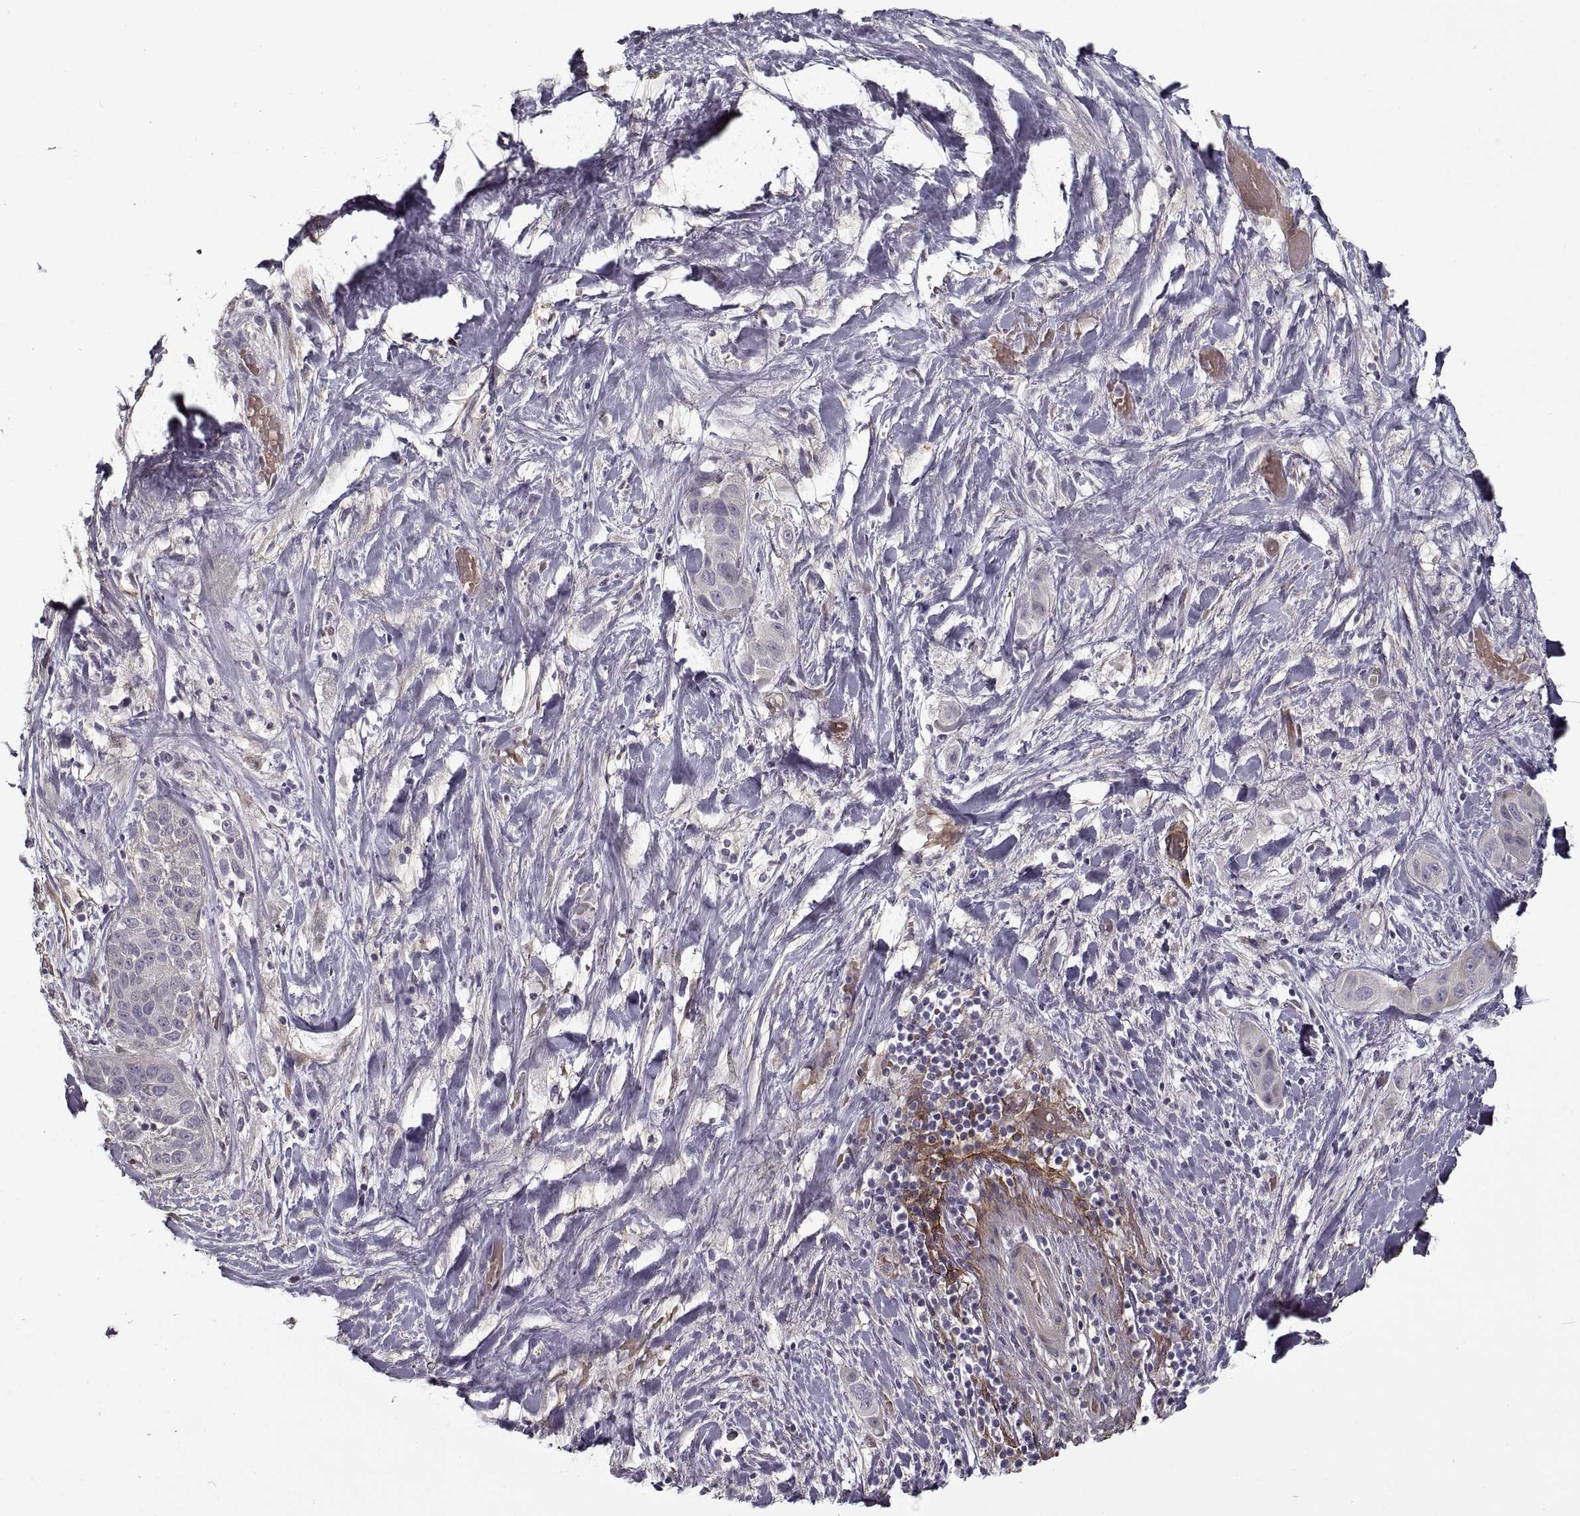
{"staining": {"intensity": "negative", "quantity": "none", "location": "none"}, "tissue": "liver cancer", "cell_type": "Tumor cells", "image_type": "cancer", "snomed": [{"axis": "morphology", "description": "Cholangiocarcinoma"}, {"axis": "topography", "description": "Liver"}], "caption": "Tumor cells are negative for protein expression in human liver cholangiocarcinoma. Nuclei are stained in blue.", "gene": "LAMB2", "patient": {"sex": "female", "age": 52}}